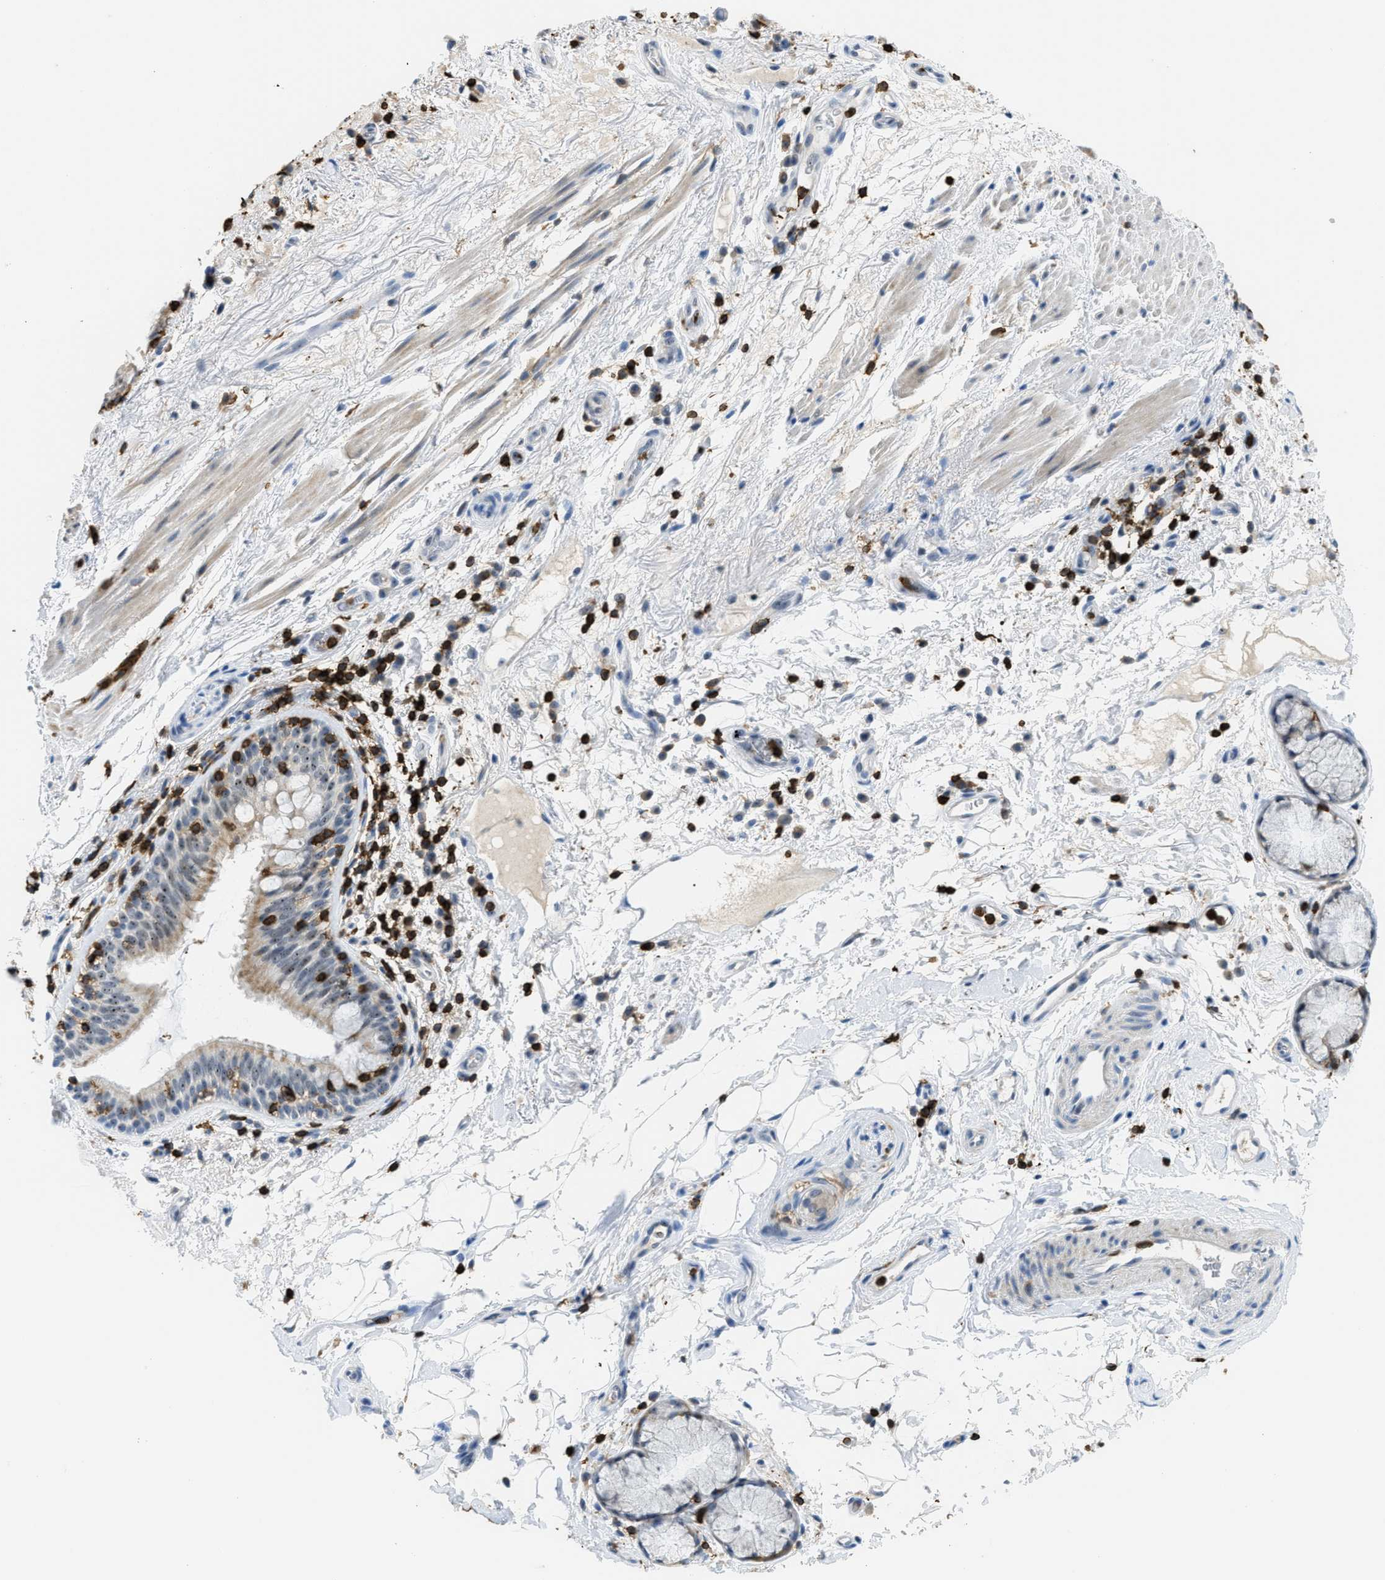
{"staining": {"intensity": "weak", "quantity": "<25%", "location": "cytoplasmic/membranous"}, "tissue": "bronchus", "cell_type": "Respiratory epithelial cells", "image_type": "normal", "snomed": [{"axis": "morphology", "description": "Normal tissue, NOS"}, {"axis": "morphology", "description": "Inflammation, NOS"}, {"axis": "topography", "description": "Cartilage tissue"}, {"axis": "topography", "description": "Bronchus"}], "caption": "The image shows no significant positivity in respiratory epithelial cells of bronchus.", "gene": "FAM151A", "patient": {"sex": "male", "age": 77}}